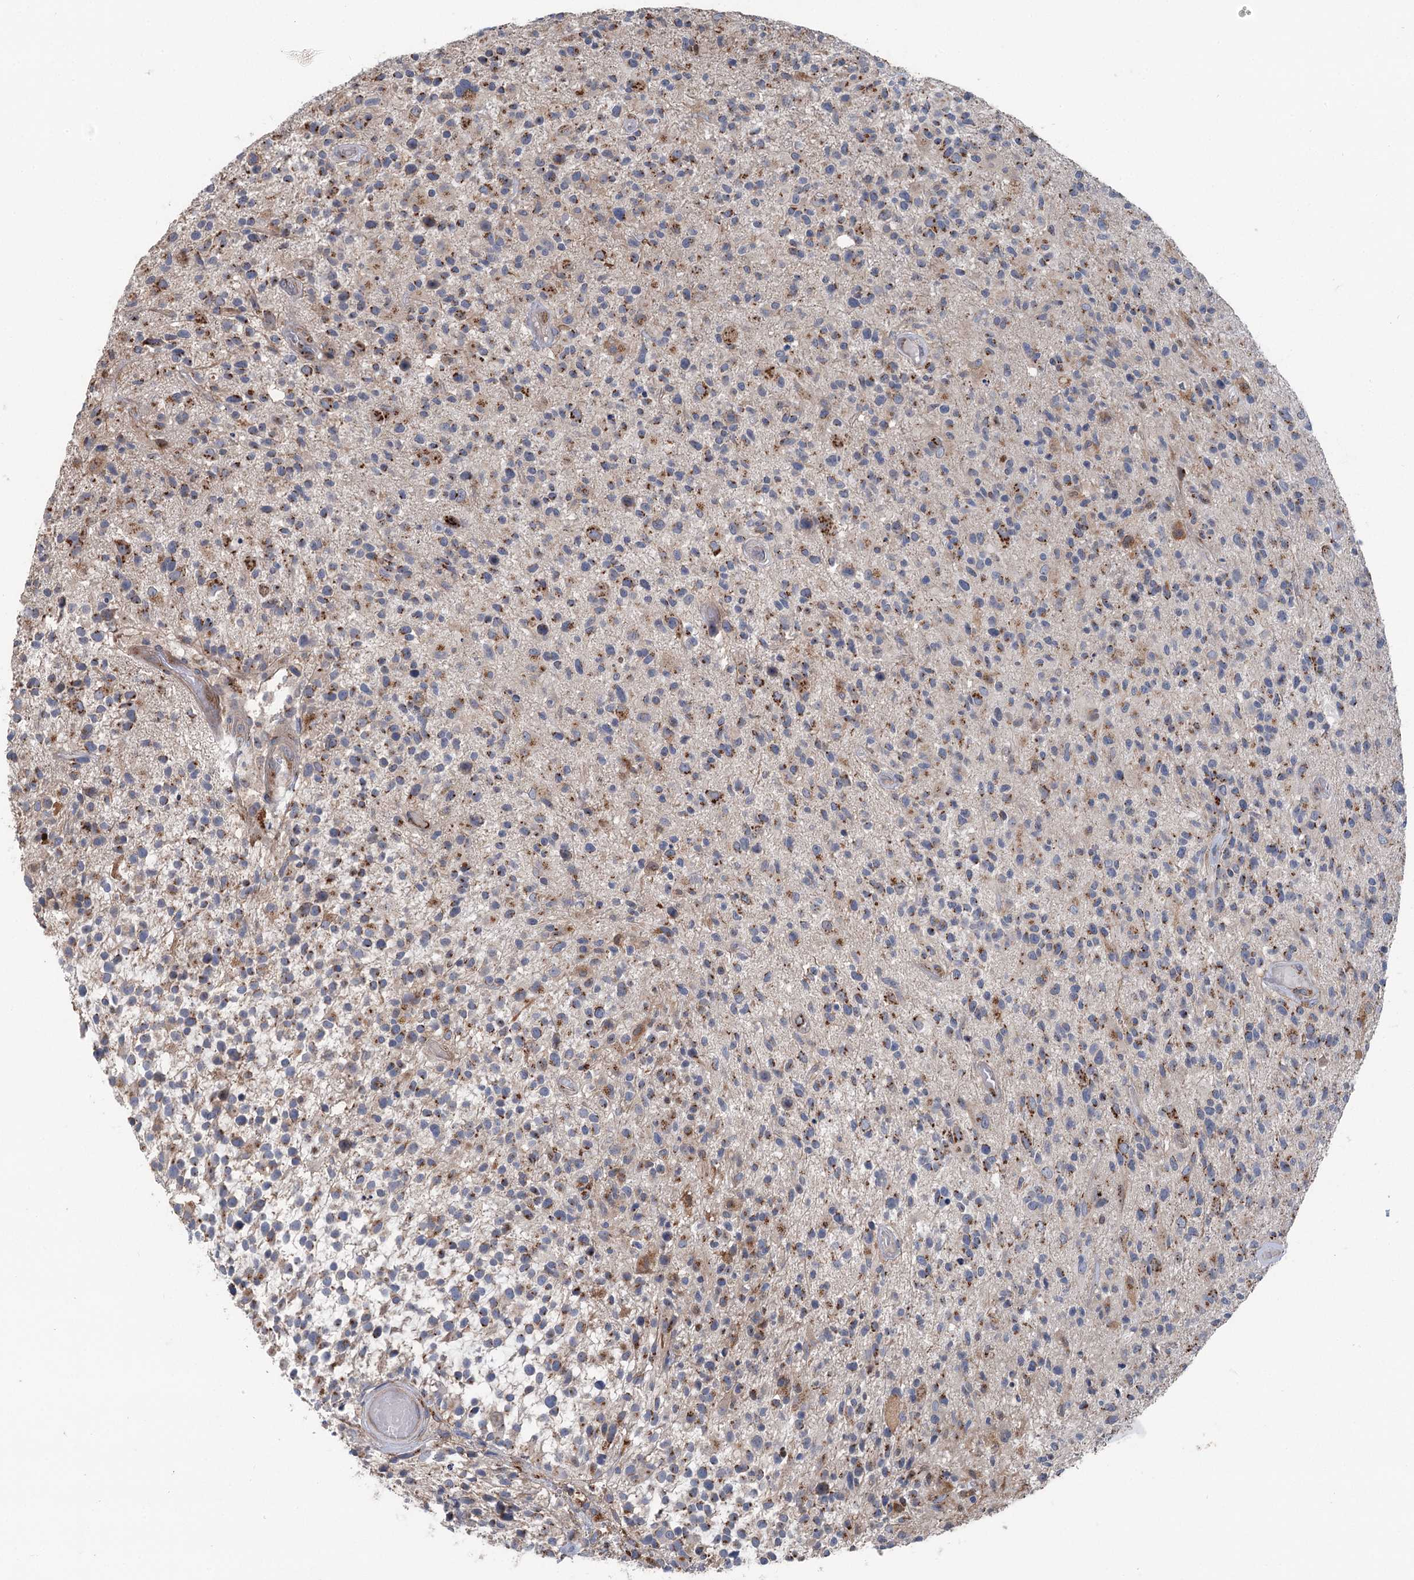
{"staining": {"intensity": "moderate", "quantity": ">75%", "location": "cytoplasmic/membranous"}, "tissue": "glioma", "cell_type": "Tumor cells", "image_type": "cancer", "snomed": [{"axis": "morphology", "description": "Glioma, malignant, High grade"}, {"axis": "morphology", "description": "Glioblastoma, NOS"}, {"axis": "topography", "description": "Brain"}], "caption": "This micrograph displays immunohistochemistry staining of human glioblastoma, with medium moderate cytoplasmic/membranous expression in approximately >75% of tumor cells.", "gene": "ITIH5", "patient": {"sex": "male", "age": 60}}